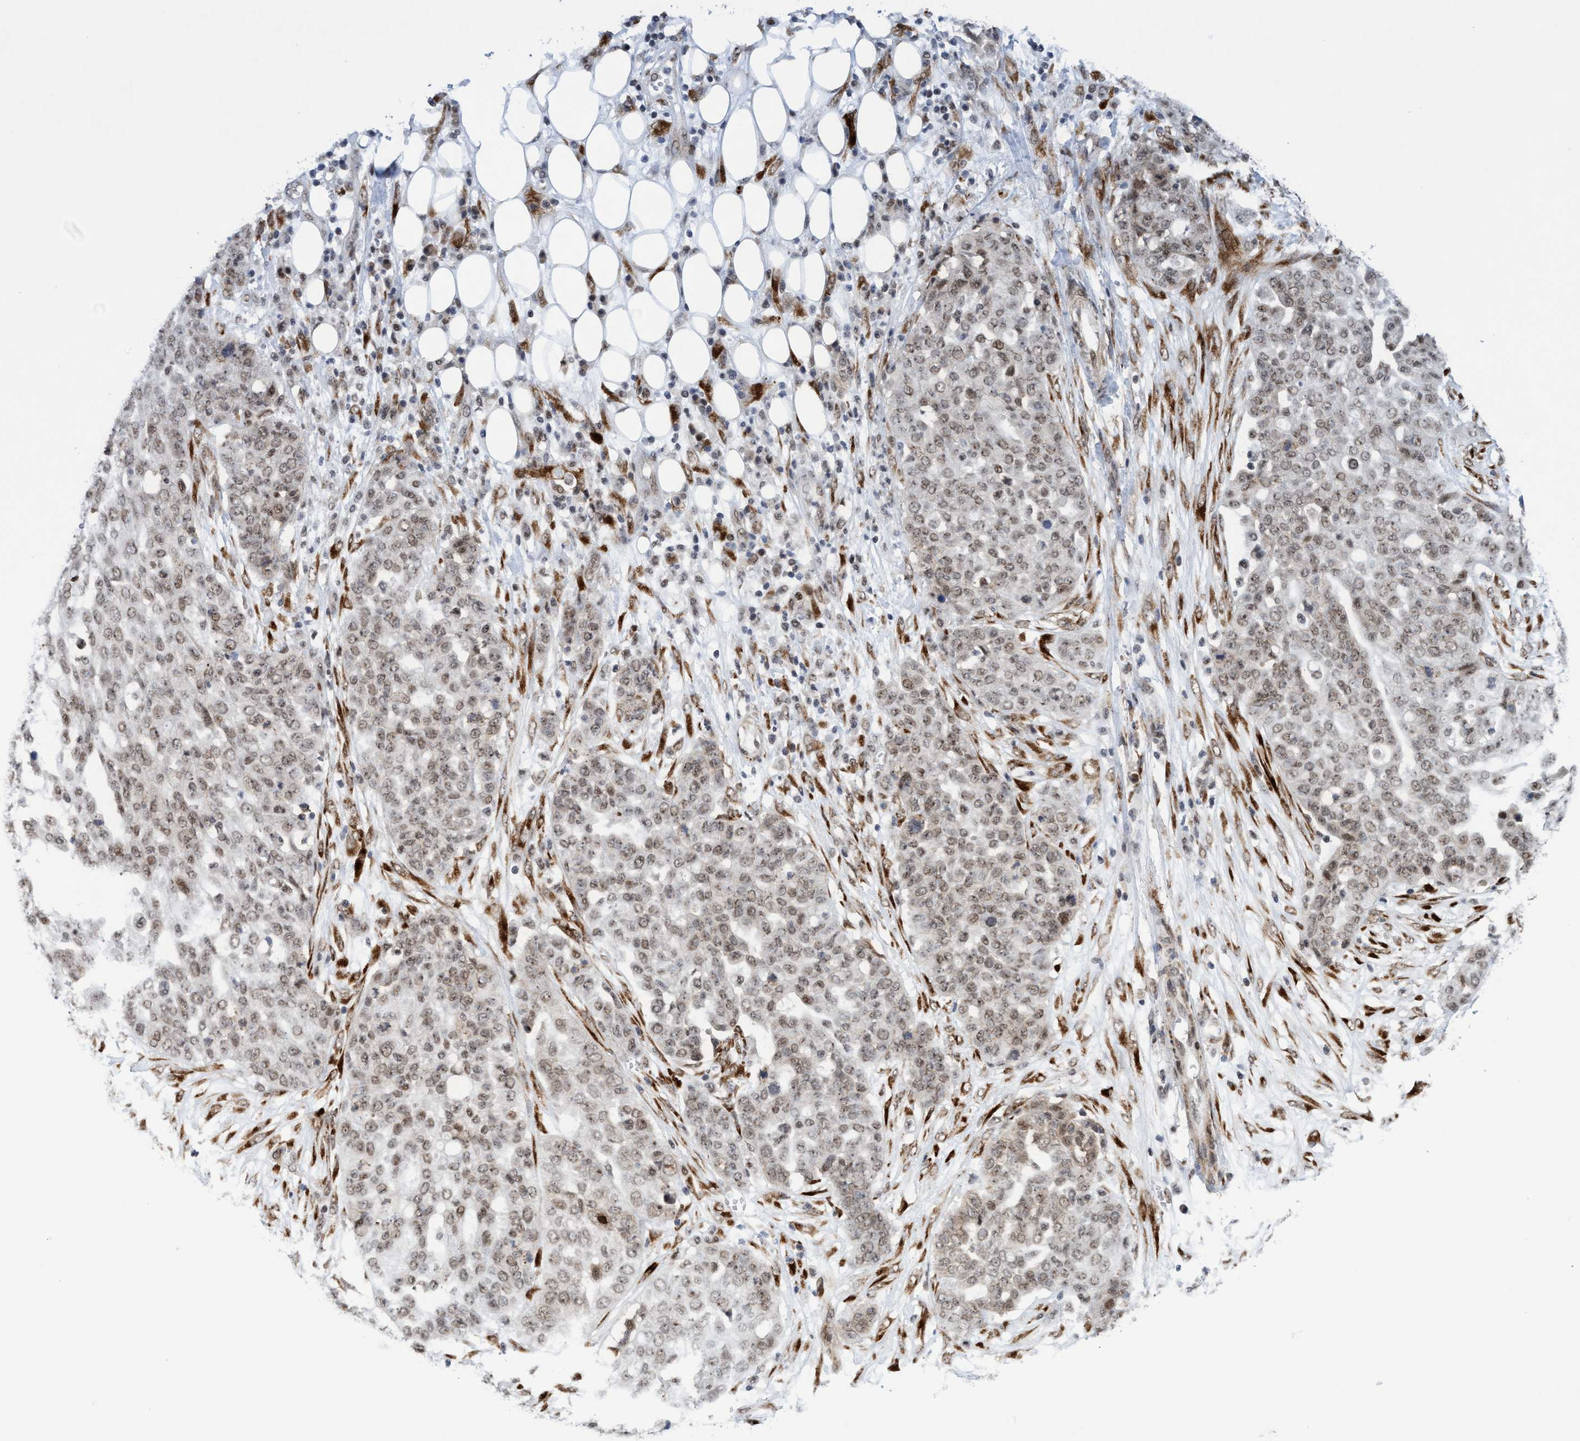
{"staining": {"intensity": "weak", "quantity": ">75%", "location": "cytoplasmic/membranous"}, "tissue": "ovarian cancer", "cell_type": "Tumor cells", "image_type": "cancer", "snomed": [{"axis": "morphology", "description": "Cystadenocarcinoma, serous, NOS"}, {"axis": "topography", "description": "Soft tissue"}, {"axis": "topography", "description": "Ovary"}], "caption": "Immunohistochemical staining of human ovarian cancer (serous cystadenocarcinoma) reveals low levels of weak cytoplasmic/membranous protein staining in approximately >75% of tumor cells. (DAB = brown stain, brightfield microscopy at high magnification).", "gene": "GLT6D1", "patient": {"sex": "female", "age": 57}}